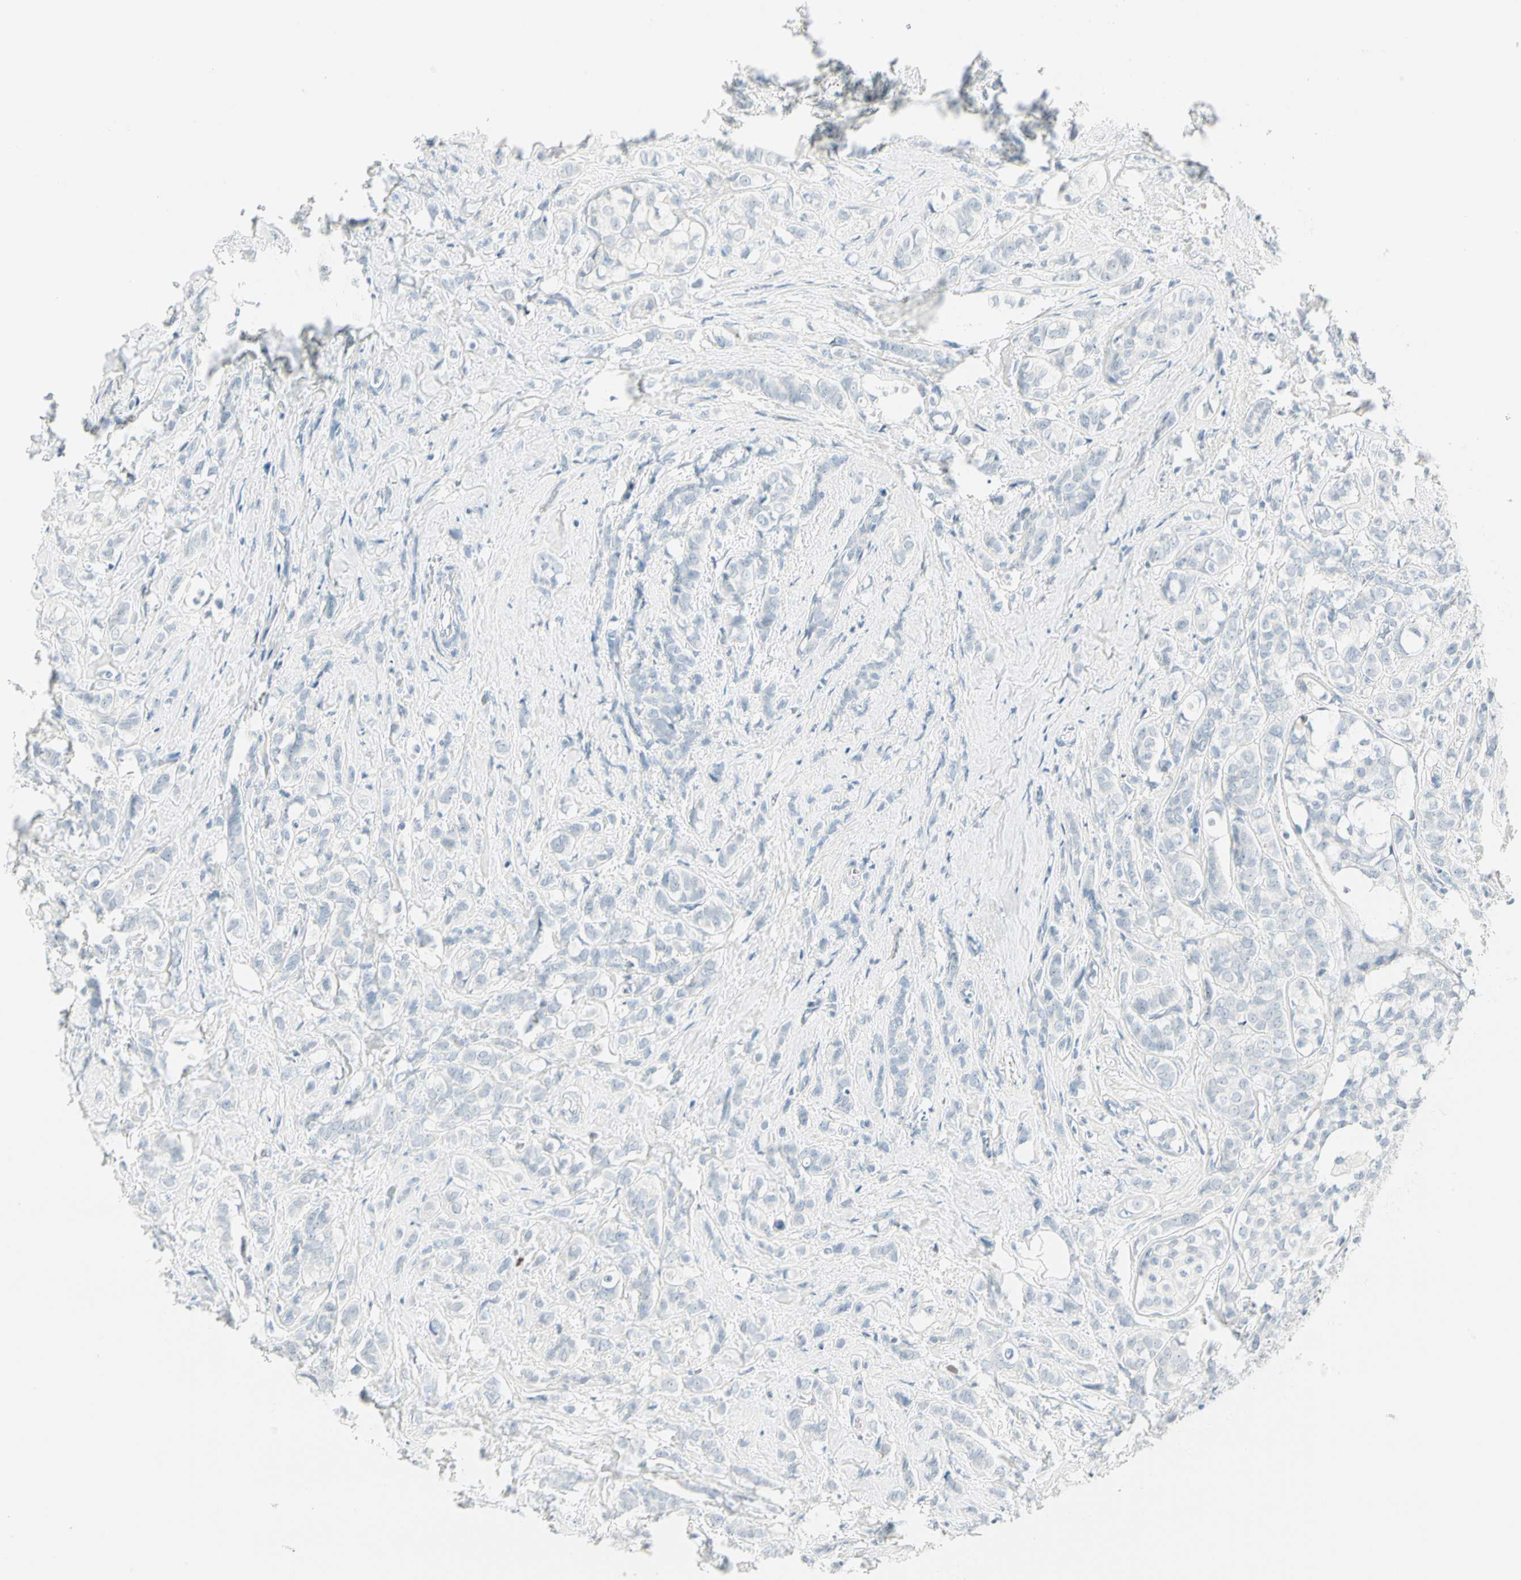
{"staining": {"intensity": "negative", "quantity": "none", "location": "none"}, "tissue": "breast cancer", "cell_type": "Tumor cells", "image_type": "cancer", "snomed": [{"axis": "morphology", "description": "Lobular carcinoma"}, {"axis": "topography", "description": "Breast"}], "caption": "DAB immunohistochemical staining of human breast cancer (lobular carcinoma) exhibits no significant positivity in tumor cells. Brightfield microscopy of immunohistochemistry (IHC) stained with DAB (brown) and hematoxylin (blue), captured at high magnification.", "gene": "MLLT10", "patient": {"sex": "female", "age": 60}}